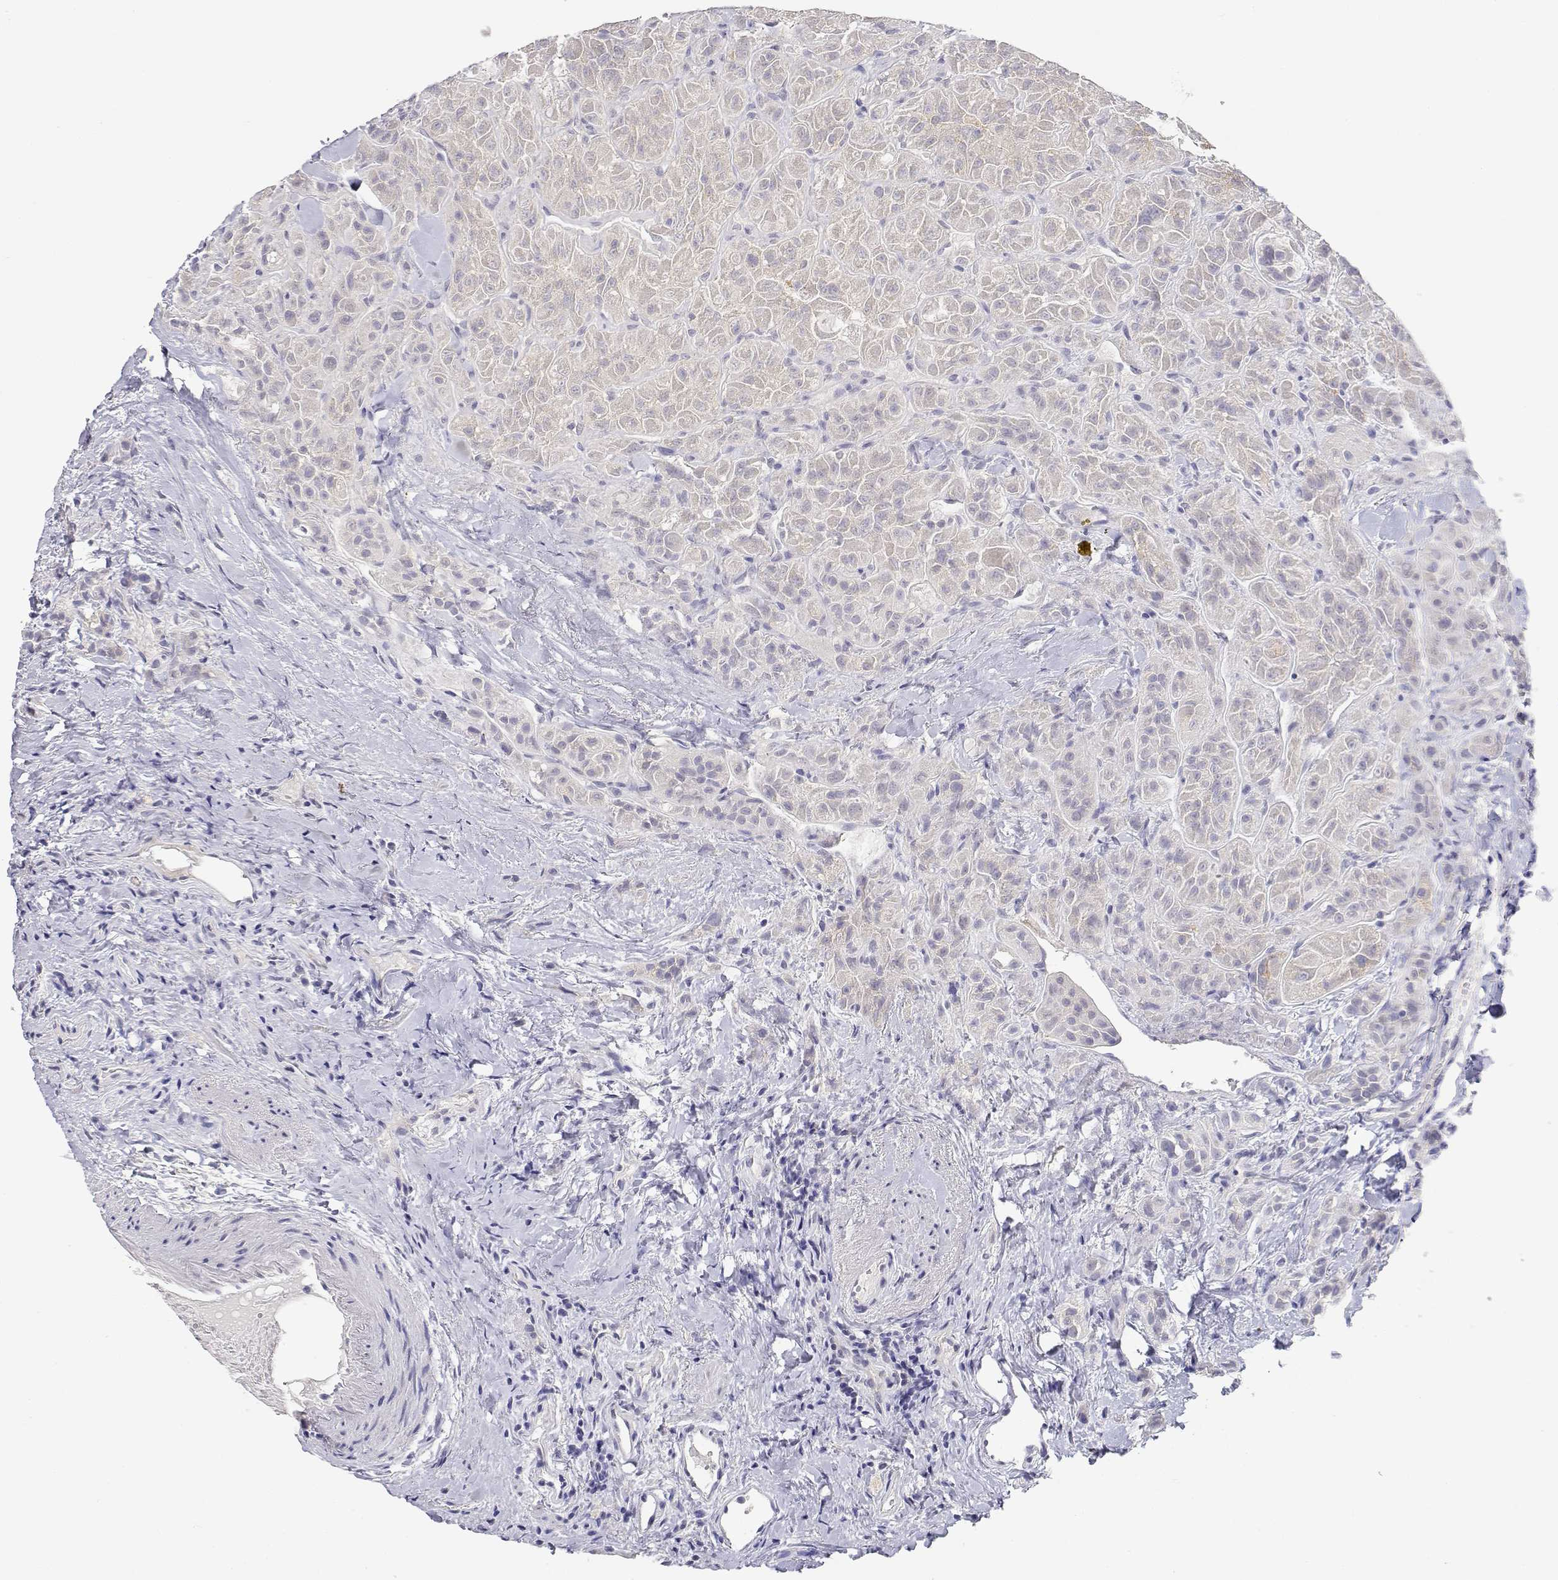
{"staining": {"intensity": "weak", "quantity": "<25%", "location": "cytoplasmic/membranous"}, "tissue": "thyroid cancer", "cell_type": "Tumor cells", "image_type": "cancer", "snomed": [{"axis": "morphology", "description": "Papillary adenocarcinoma, NOS"}, {"axis": "topography", "description": "Thyroid gland"}], "caption": "High magnification brightfield microscopy of thyroid papillary adenocarcinoma stained with DAB (3,3'-diaminobenzidine) (brown) and counterstained with hematoxylin (blue): tumor cells show no significant expression.", "gene": "ADA", "patient": {"sex": "female", "age": 45}}